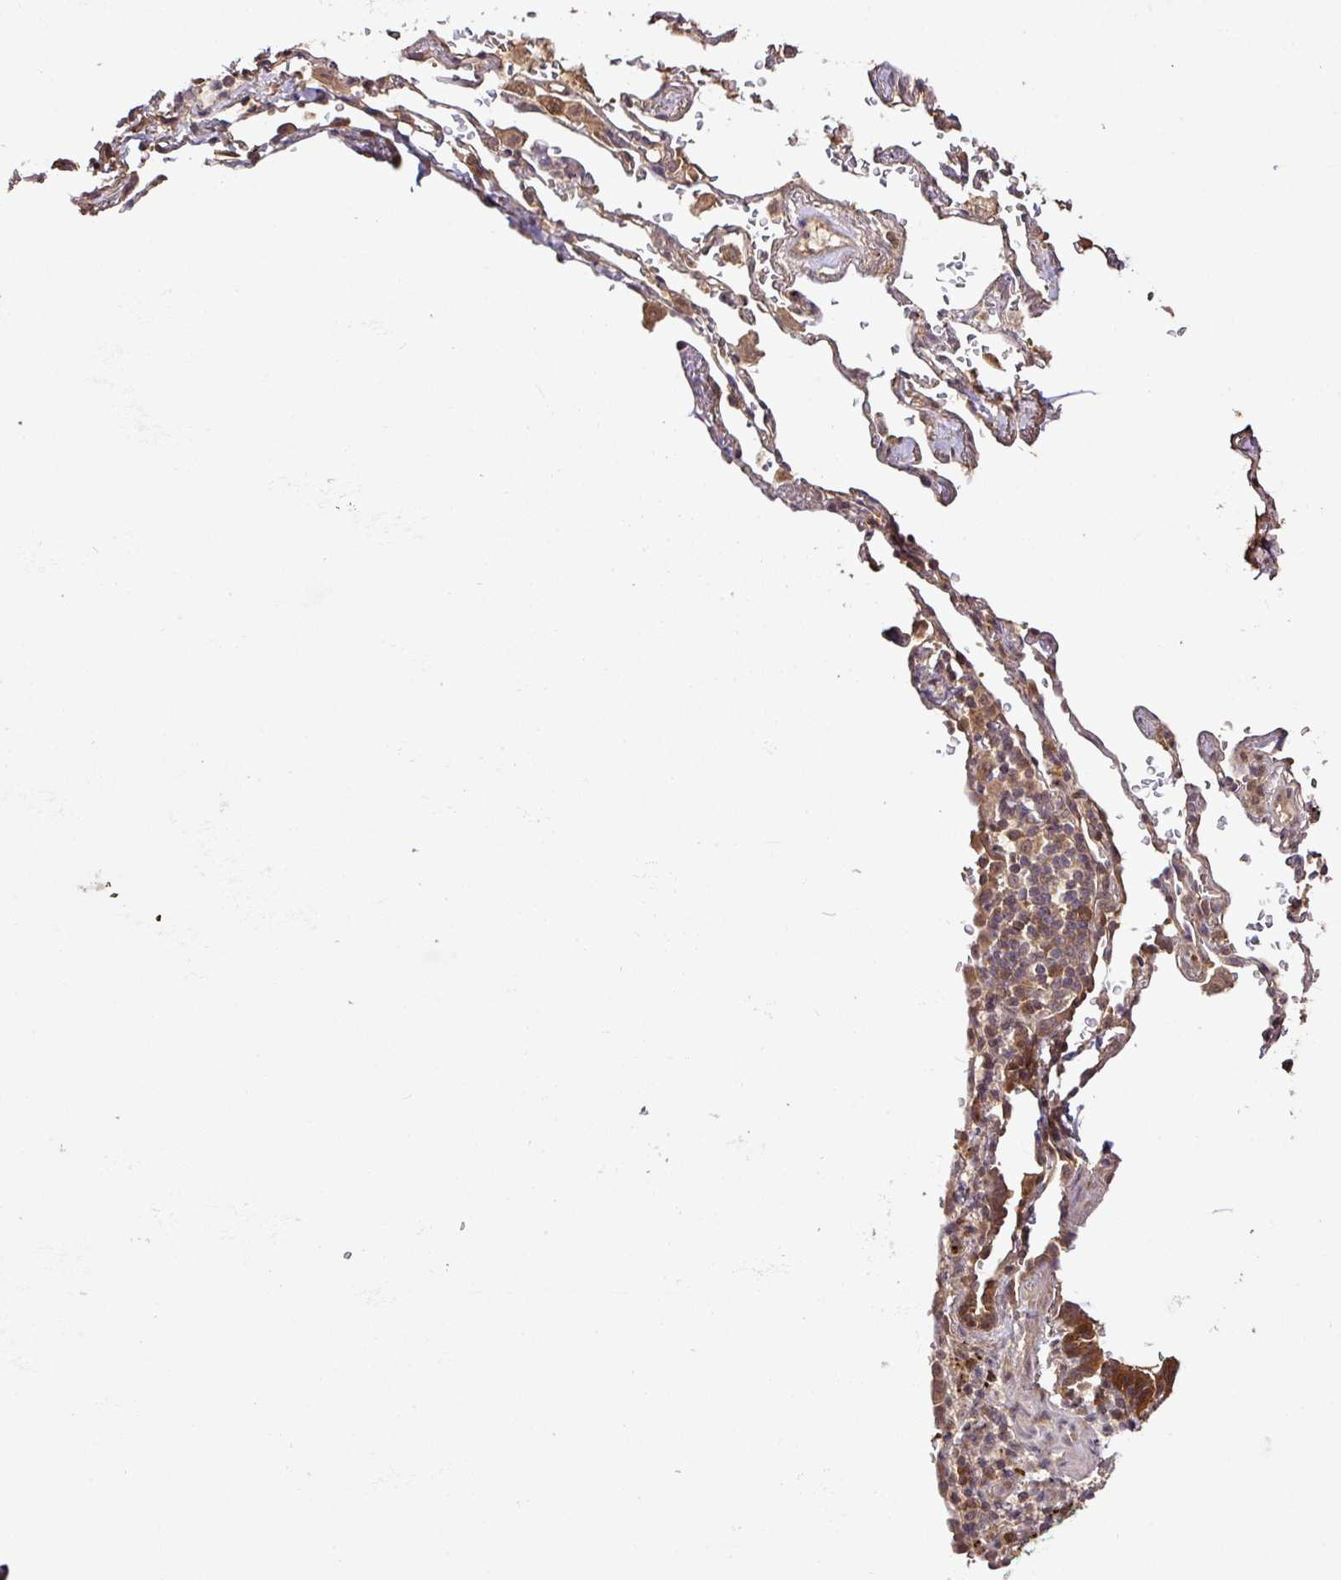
{"staining": {"intensity": "negative", "quantity": "none", "location": "none"}, "tissue": "soft tissue", "cell_type": "Fibroblasts", "image_type": "normal", "snomed": [{"axis": "morphology", "description": "Normal tissue, NOS"}, {"axis": "topography", "description": "Cartilage tissue"}, {"axis": "topography", "description": "Bronchus"}], "caption": "There is no significant positivity in fibroblasts of soft tissue. The staining is performed using DAB (3,3'-diaminobenzidine) brown chromogen with nuclei counter-stained in using hematoxylin.", "gene": "FAIM", "patient": {"sex": "female", "age": 72}}